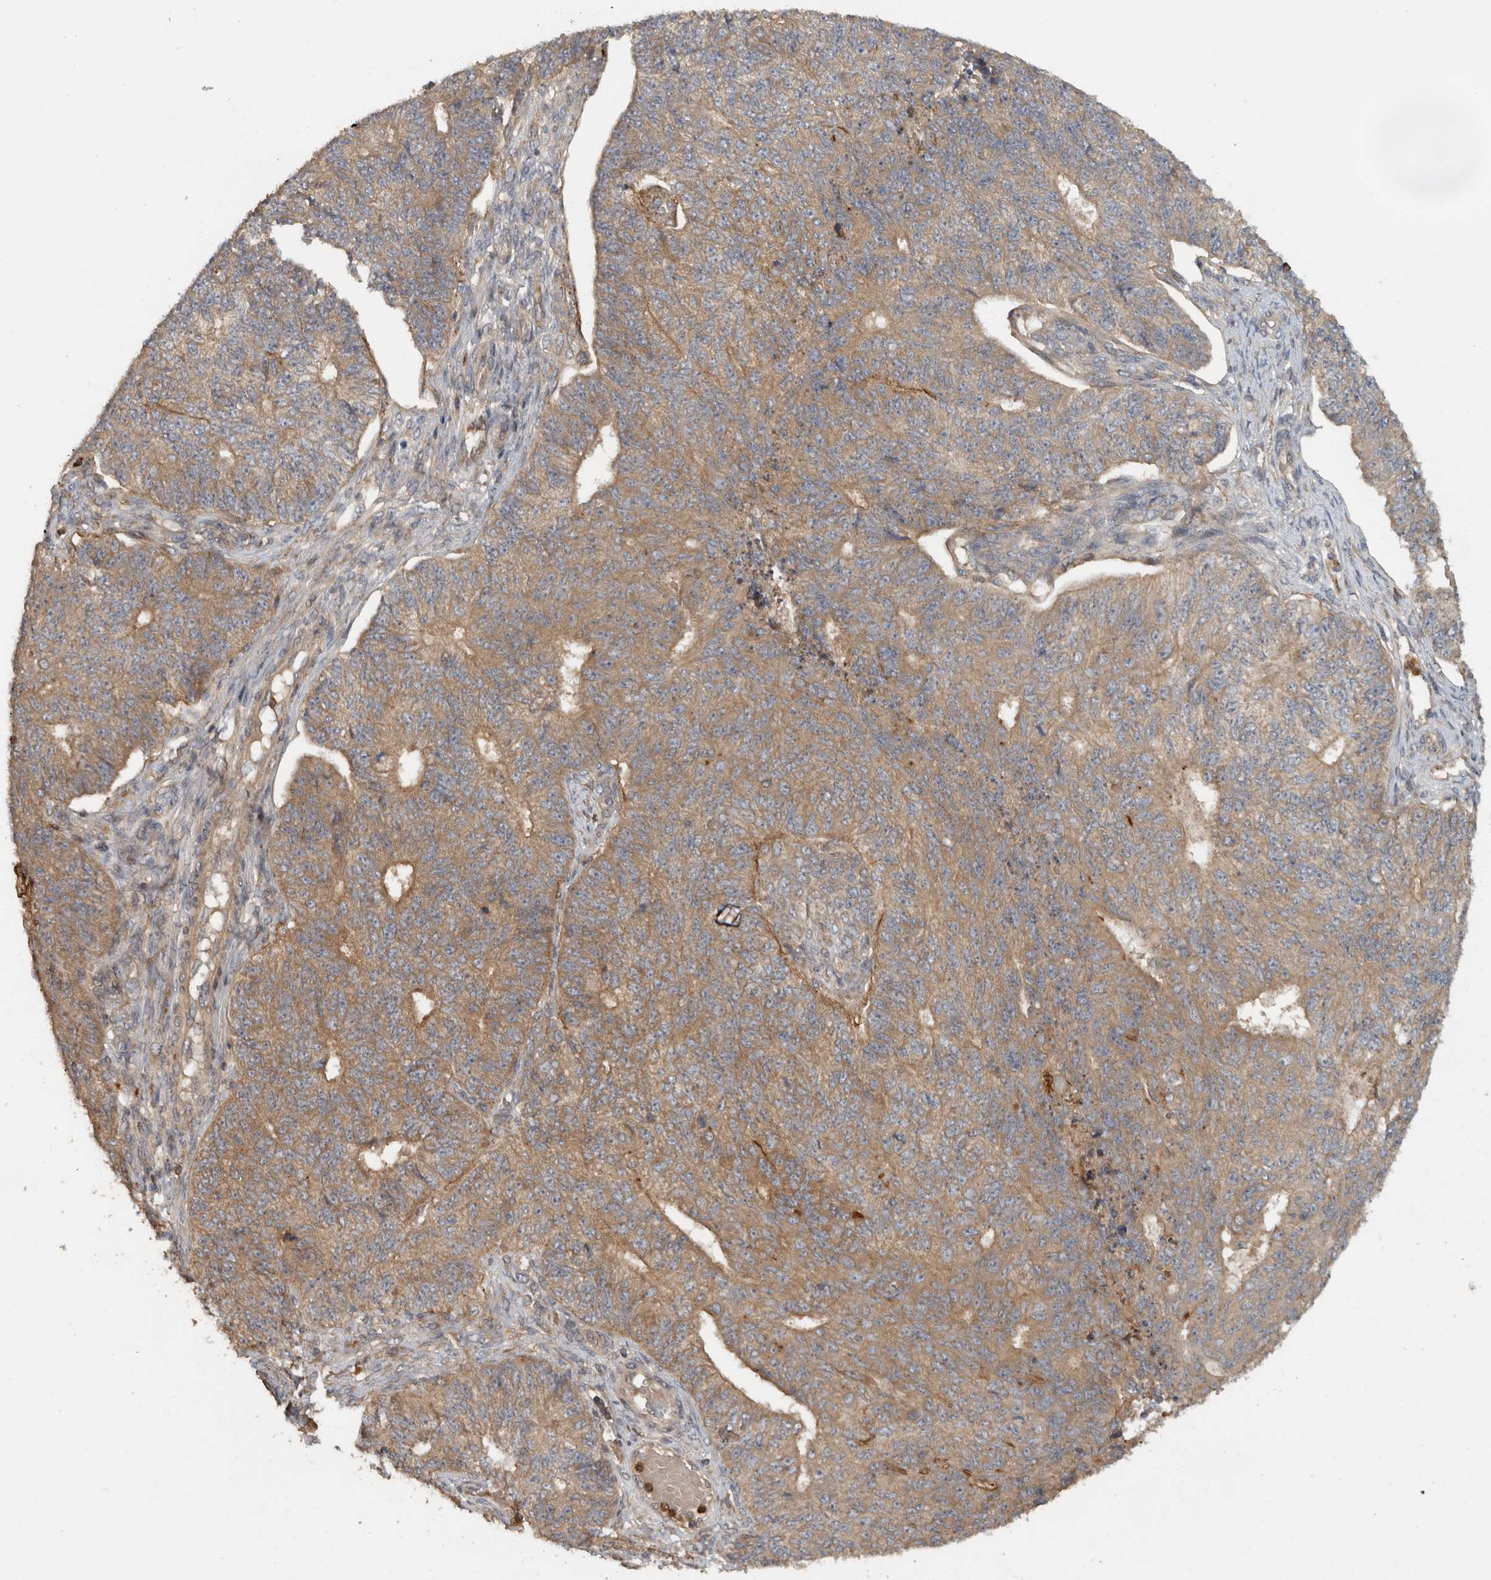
{"staining": {"intensity": "moderate", "quantity": ">75%", "location": "cytoplasmic/membranous"}, "tissue": "endometrial cancer", "cell_type": "Tumor cells", "image_type": "cancer", "snomed": [{"axis": "morphology", "description": "Adenocarcinoma, NOS"}, {"axis": "topography", "description": "Endometrium"}], "caption": "This photomicrograph exhibits endometrial adenocarcinoma stained with IHC to label a protein in brown. The cytoplasmic/membranous of tumor cells show moderate positivity for the protein. Nuclei are counter-stained blue.", "gene": "VEPH1", "patient": {"sex": "female", "age": 32}}